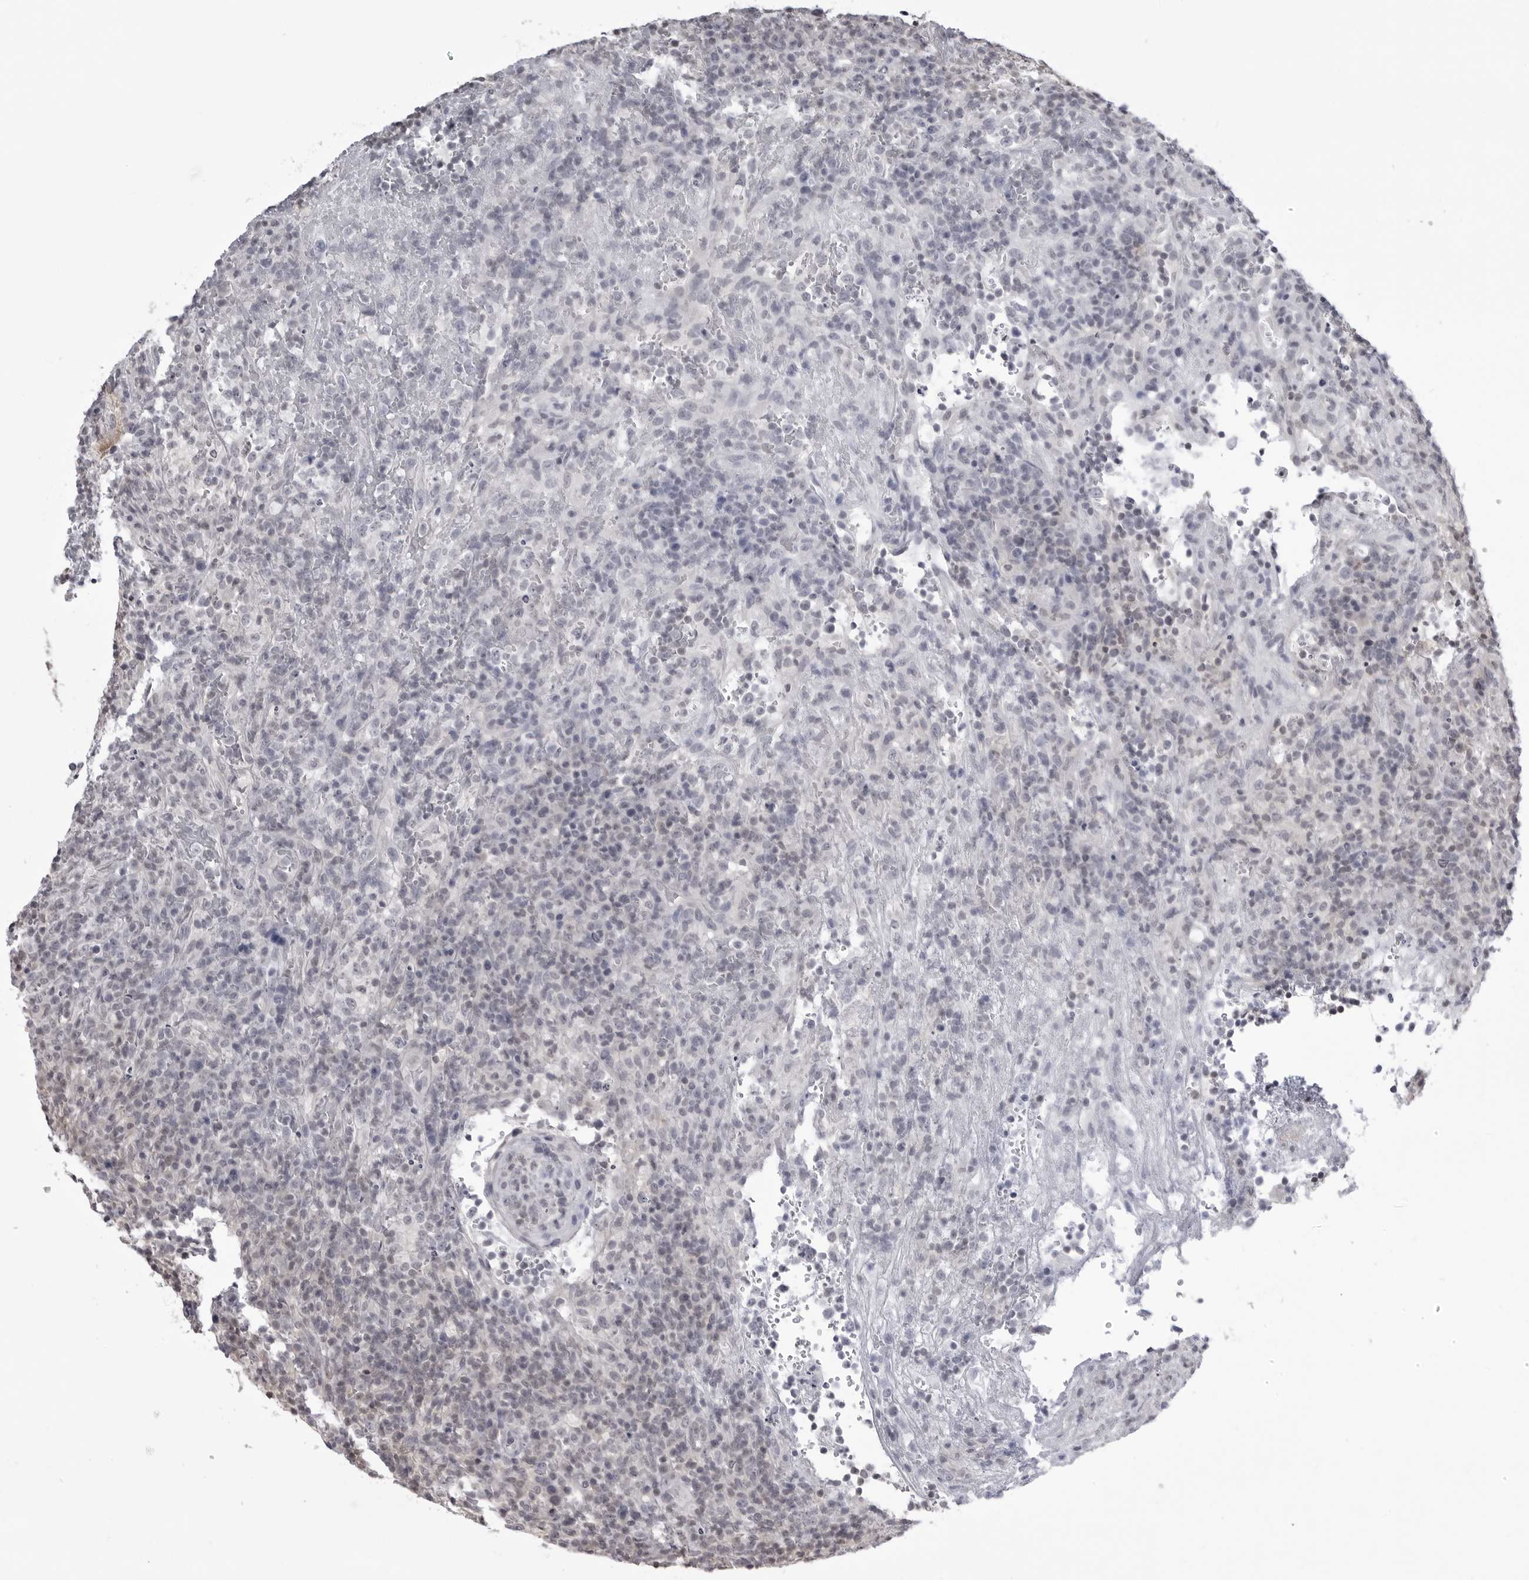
{"staining": {"intensity": "negative", "quantity": "none", "location": "none"}, "tissue": "lymphoma", "cell_type": "Tumor cells", "image_type": "cancer", "snomed": [{"axis": "morphology", "description": "Malignant lymphoma, non-Hodgkin's type, High grade"}, {"axis": "topography", "description": "Lymph node"}], "caption": "Immunohistochemistry of human malignant lymphoma, non-Hodgkin's type (high-grade) demonstrates no positivity in tumor cells.", "gene": "YWHAG", "patient": {"sex": "female", "age": 76}}